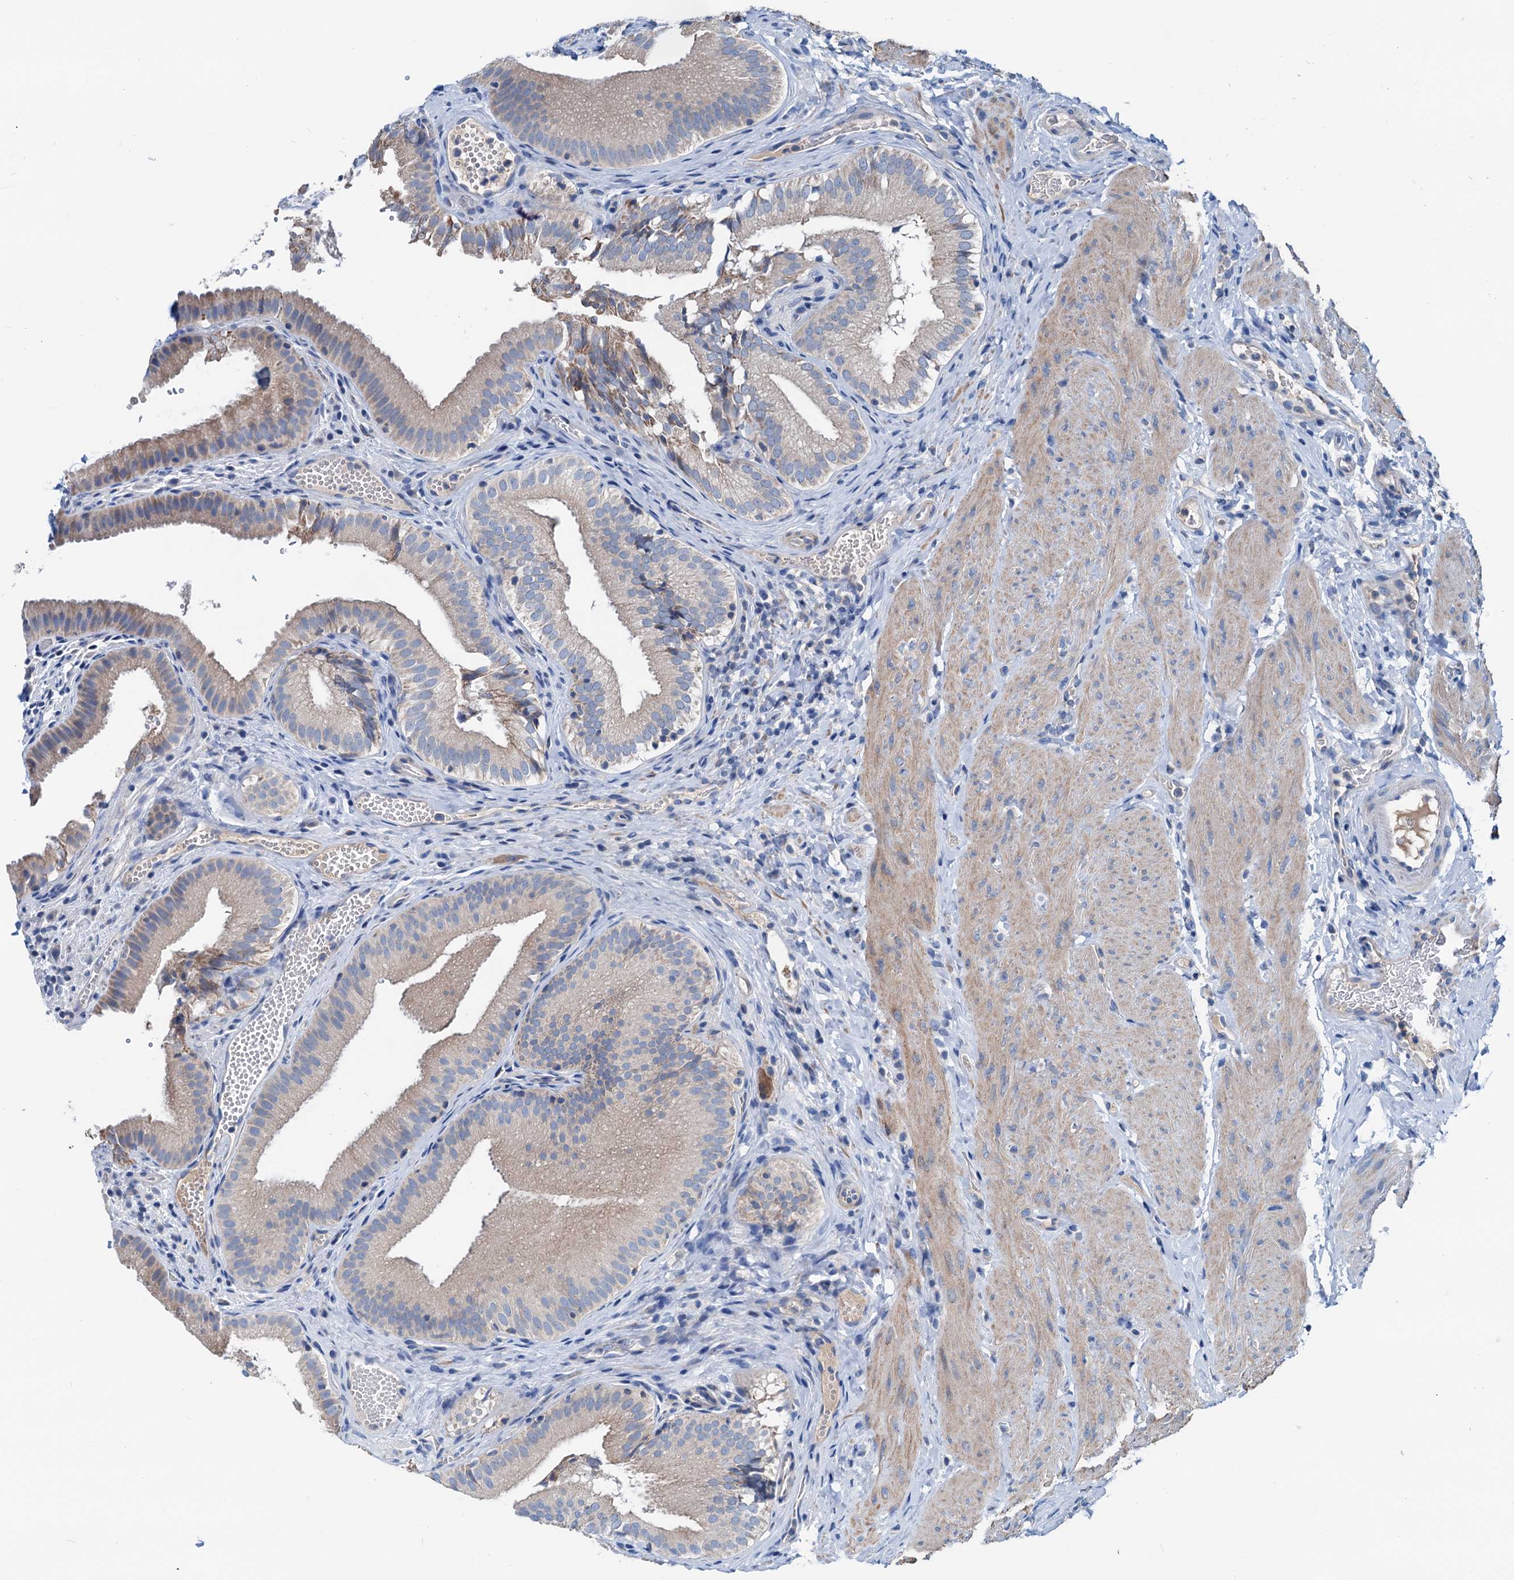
{"staining": {"intensity": "weak", "quantity": "<25%", "location": "cytoplasmic/membranous"}, "tissue": "gallbladder", "cell_type": "Glandular cells", "image_type": "normal", "snomed": [{"axis": "morphology", "description": "Normal tissue, NOS"}, {"axis": "topography", "description": "Gallbladder"}], "caption": "Immunohistochemistry (IHC) of benign human gallbladder shows no positivity in glandular cells.", "gene": "KNDC1", "patient": {"sex": "female", "age": 30}}